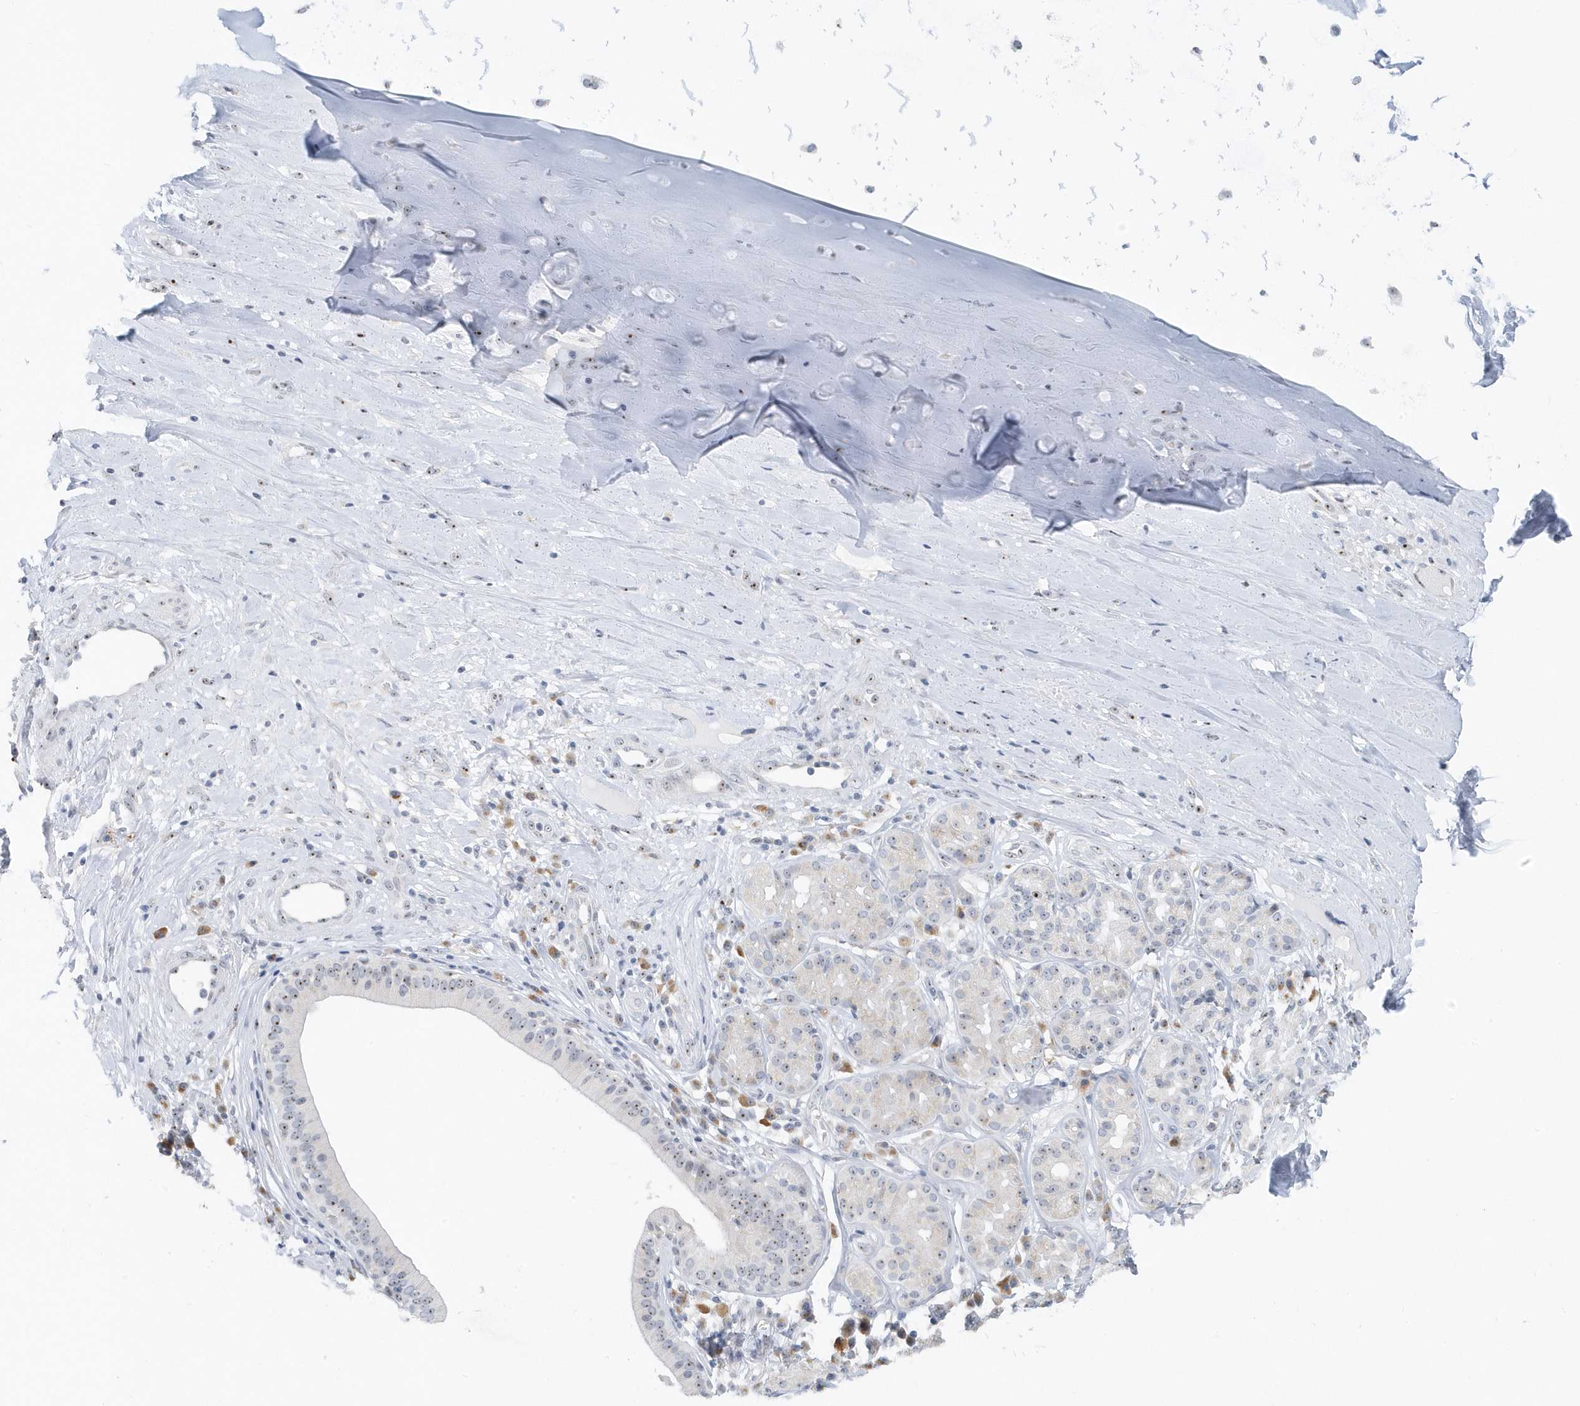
{"staining": {"intensity": "negative", "quantity": "none", "location": "none"}, "tissue": "adipose tissue", "cell_type": "Adipocytes", "image_type": "normal", "snomed": [{"axis": "morphology", "description": "Normal tissue, NOS"}, {"axis": "morphology", "description": "Basal cell carcinoma"}, {"axis": "topography", "description": "Cartilage tissue"}, {"axis": "topography", "description": "Nasopharynx"}, {"axis": "topography", "description": "Oral tissue"}], "caption": "This is a histopathology image of immunohistochemistry (IHC) staining of unremarkable adipose tissue, which shows no staining in adipocytes.", "gene": "RPF2", "patient": {"sex": "female", "age": 77}}